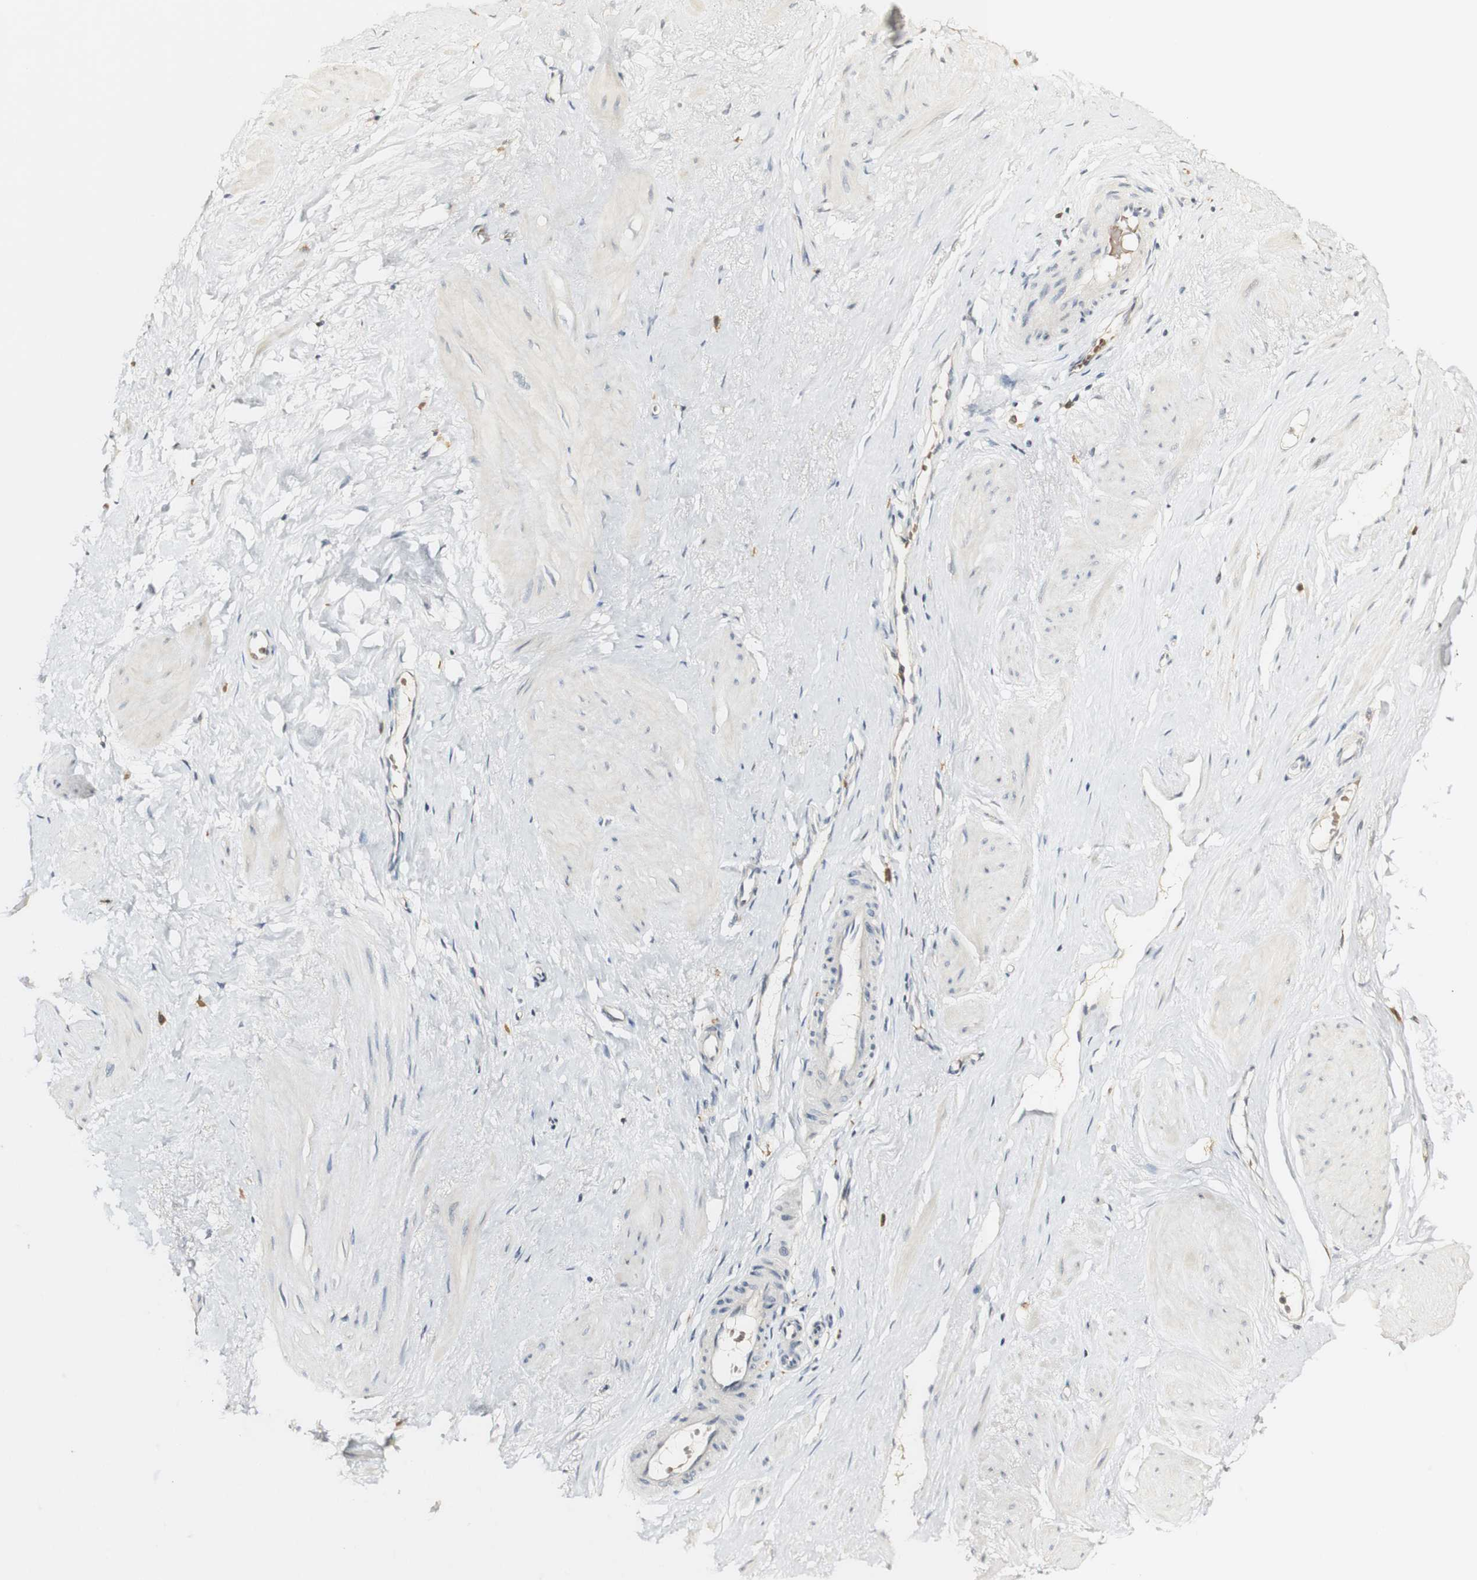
{"staining": {"intensity": "moderate", "quantity": "25%-75%", "location": "cytoplasmic/membranous"}, "tissue": "adipose tissue", "cell_type": "Adipocytes", "image_type": "normal", "snomed": [{"axis": "morphology", "description": "Normal tissue, NOS"}, {"axis": "topography", "description": "Soft tissue"}, {"axis": "topography", "description": "Vascular tissue"}], "caption": "High-magnification brightfield microscopy of benign adipose tissue stained with DAB (brown) and counterstained with hematoxylin (blue). adipocytes exhibit moderate cytoplasmic/membranous positivity is appreciated in approximately25%-75% of cells.", "gene": "SYT7", "patient": {"sex": "female", "age": 35}}